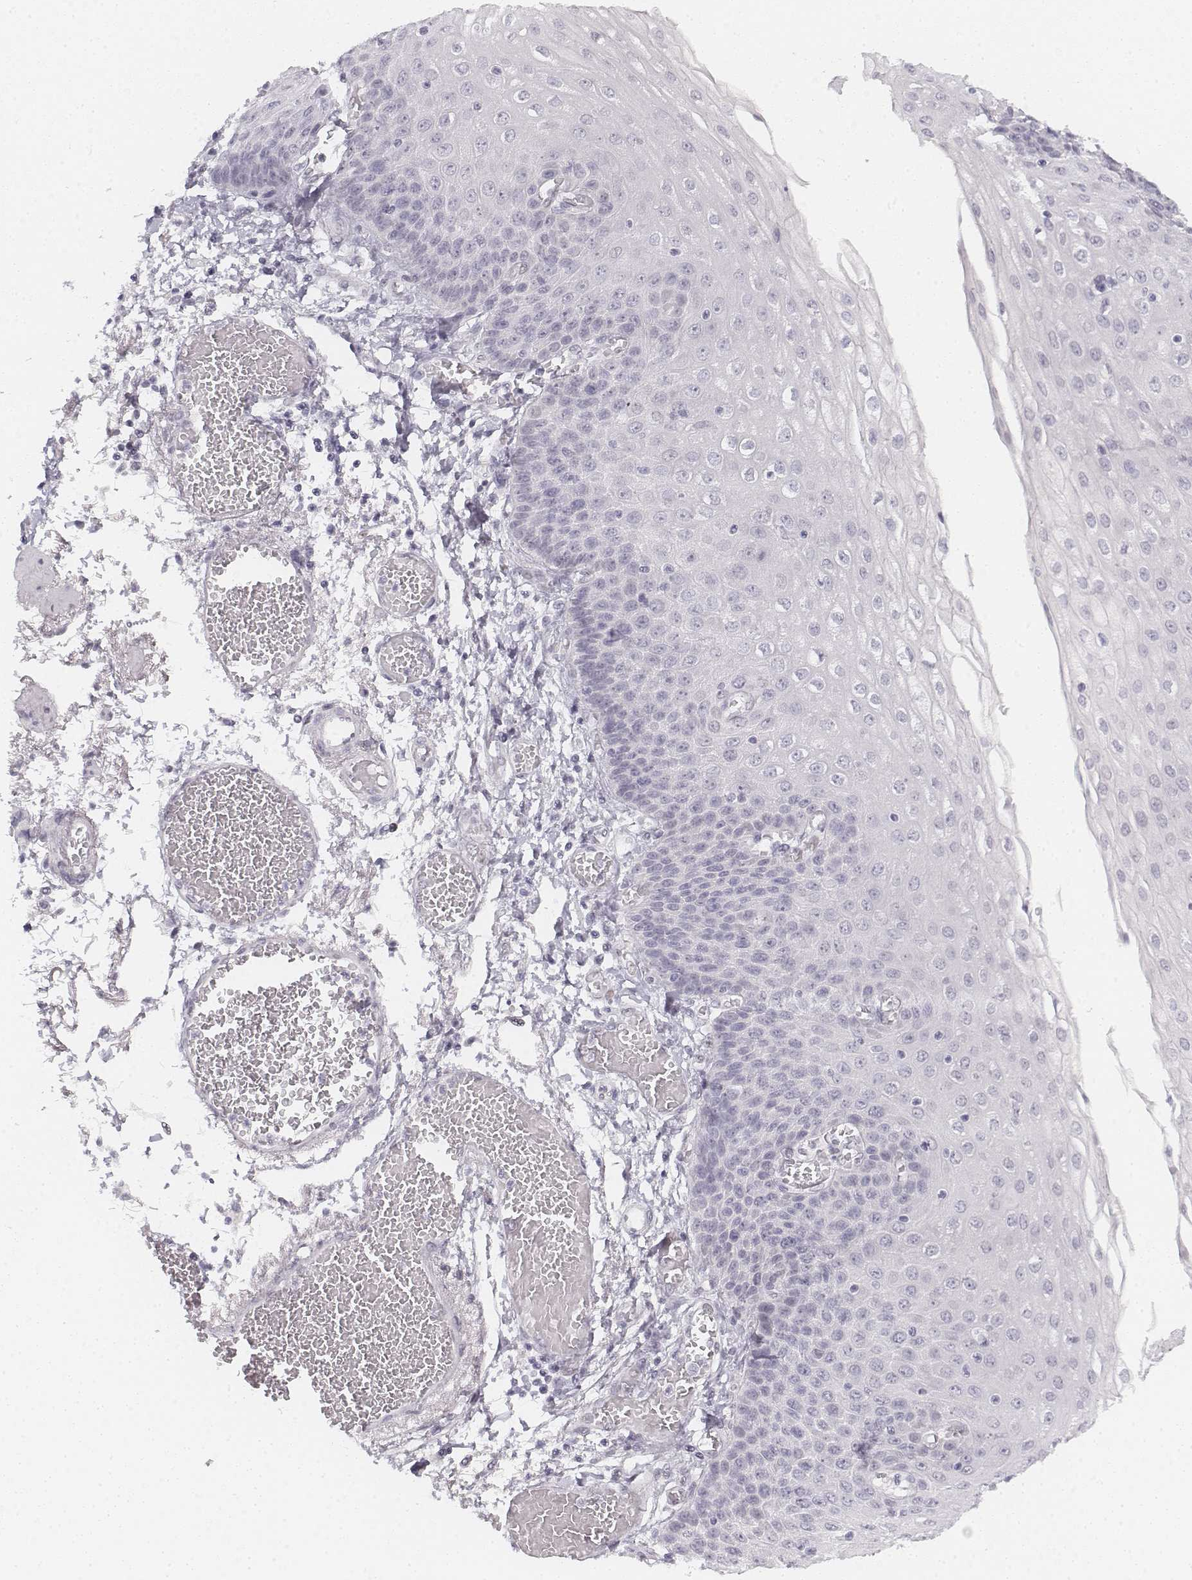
{"staining": {"intensity": "negative", "quantity": "none", "location": "none"}, "tissue": "esophagus", "cell_type": "Squamous epithelial cells", "image_type": "normal", "snomed": [{"axis": "morphology", "description": "Normal tissue, NOS"}, {"axis": "morphology", "description": "Adenocarcinoma, NOS"}, {"axis": "topography", "description": "Esophagus"}], "caption": "IHC photomicrograph of normal human esophagus stained for a protein (brown), which shows no expression in squamous epithelial cells. (DAB immunohistochemistry (IHC) visualized using brightfield microscopy, high magnification).", "gene": "KRTAP2", "patient": {"sex": "male", "age": 81}}